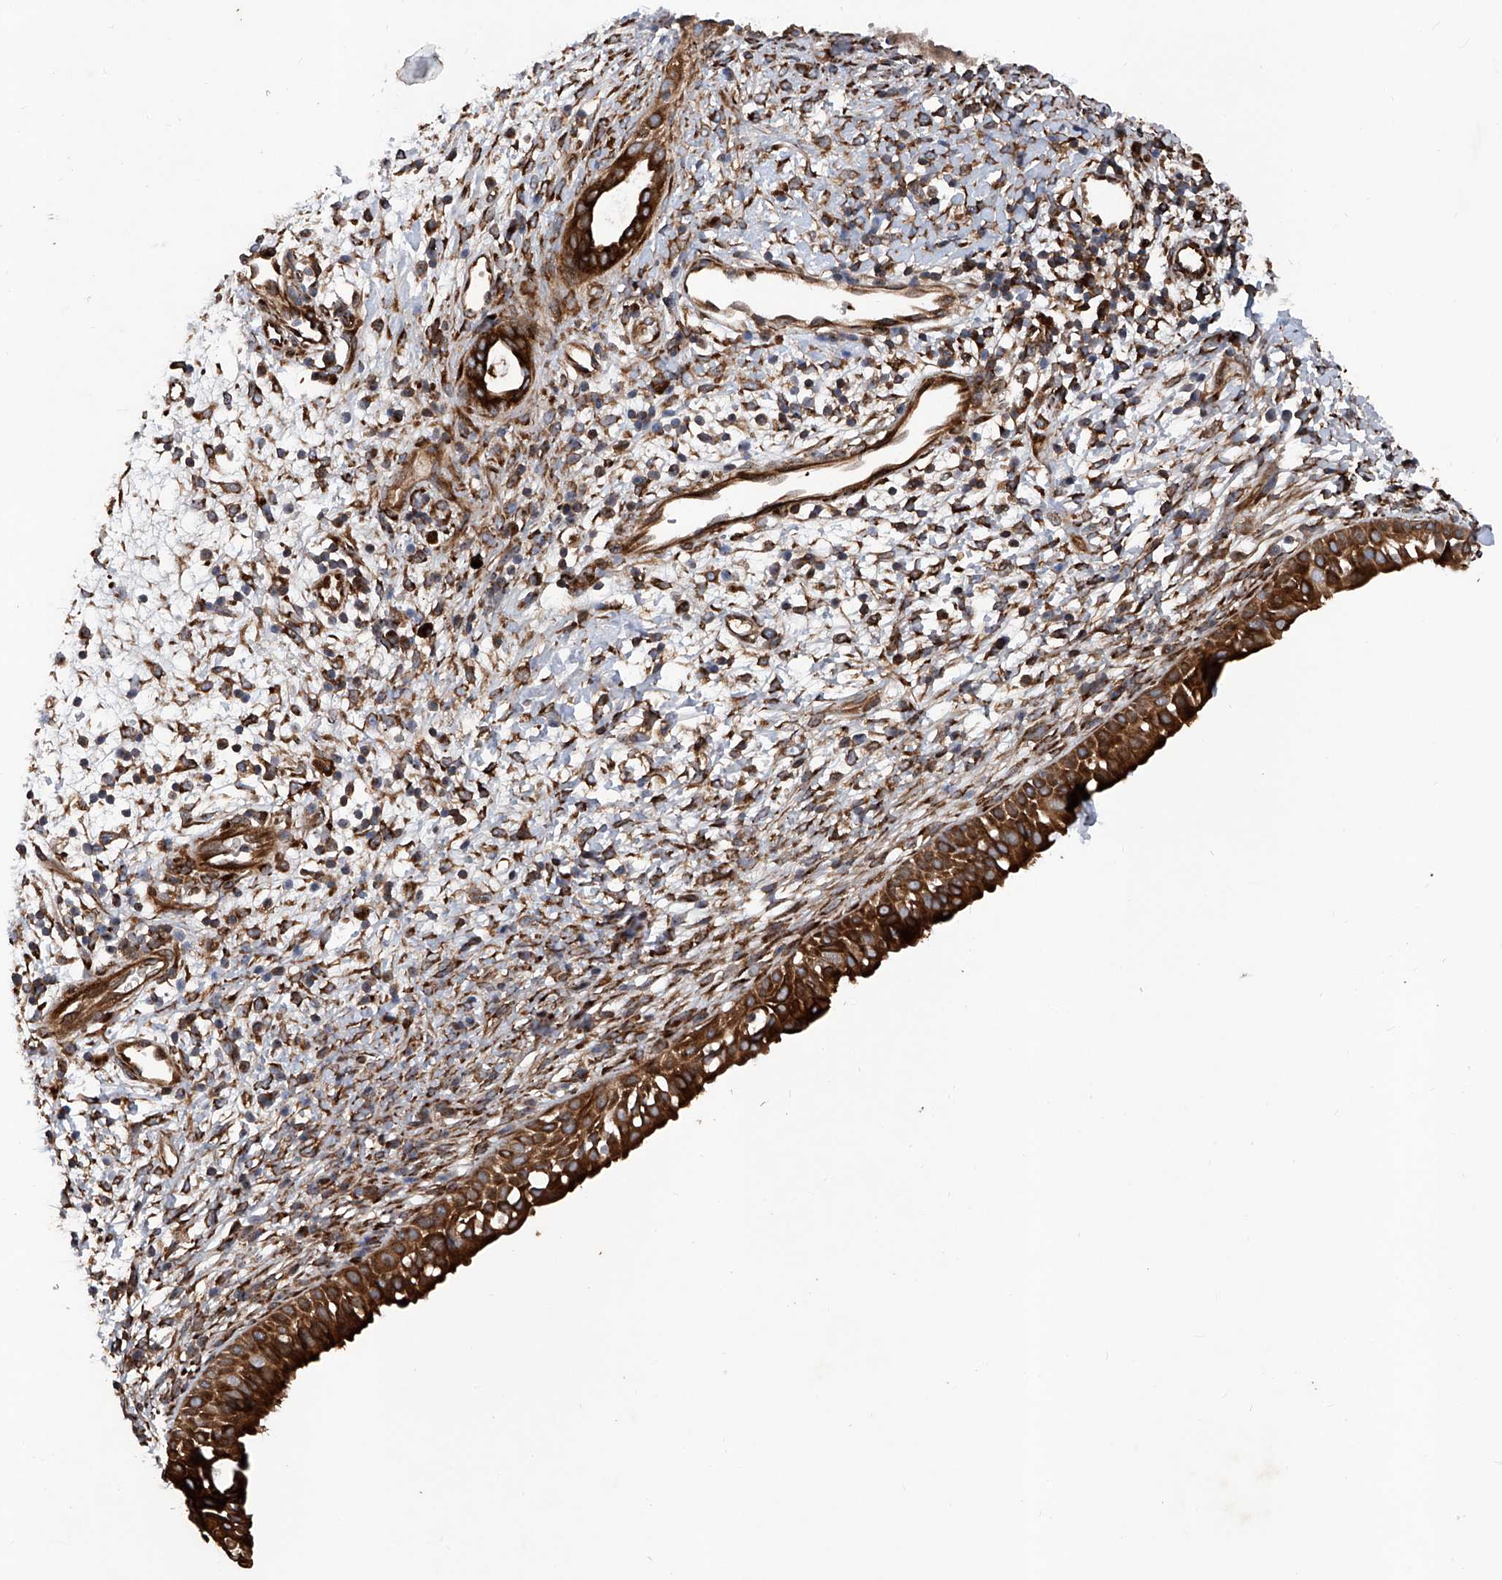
{"staining": {"intensity": "strong", "quantity": ">75%", "location": "cytoplasmic/membranous"}, "tissue": "nasopharynx", "cell_type": "Respiratory epithelial cells", "image_type": "normal", "snomed": [{"axis": "morphology", "description": "Normal tissue, NOS"}, {"axis": "topography", "description": "Nasopharynx"}], "caption": "A high-resolution histopathology image shows immunohistochemistry (IHC) staining of normal nasopharynx, which reveals strong cytoplasmic/membranous staining in approximately >75% of respiratory epithelial cells.", "gene": "ASCC3", "patient": {"sex": "male", "age": 22}}